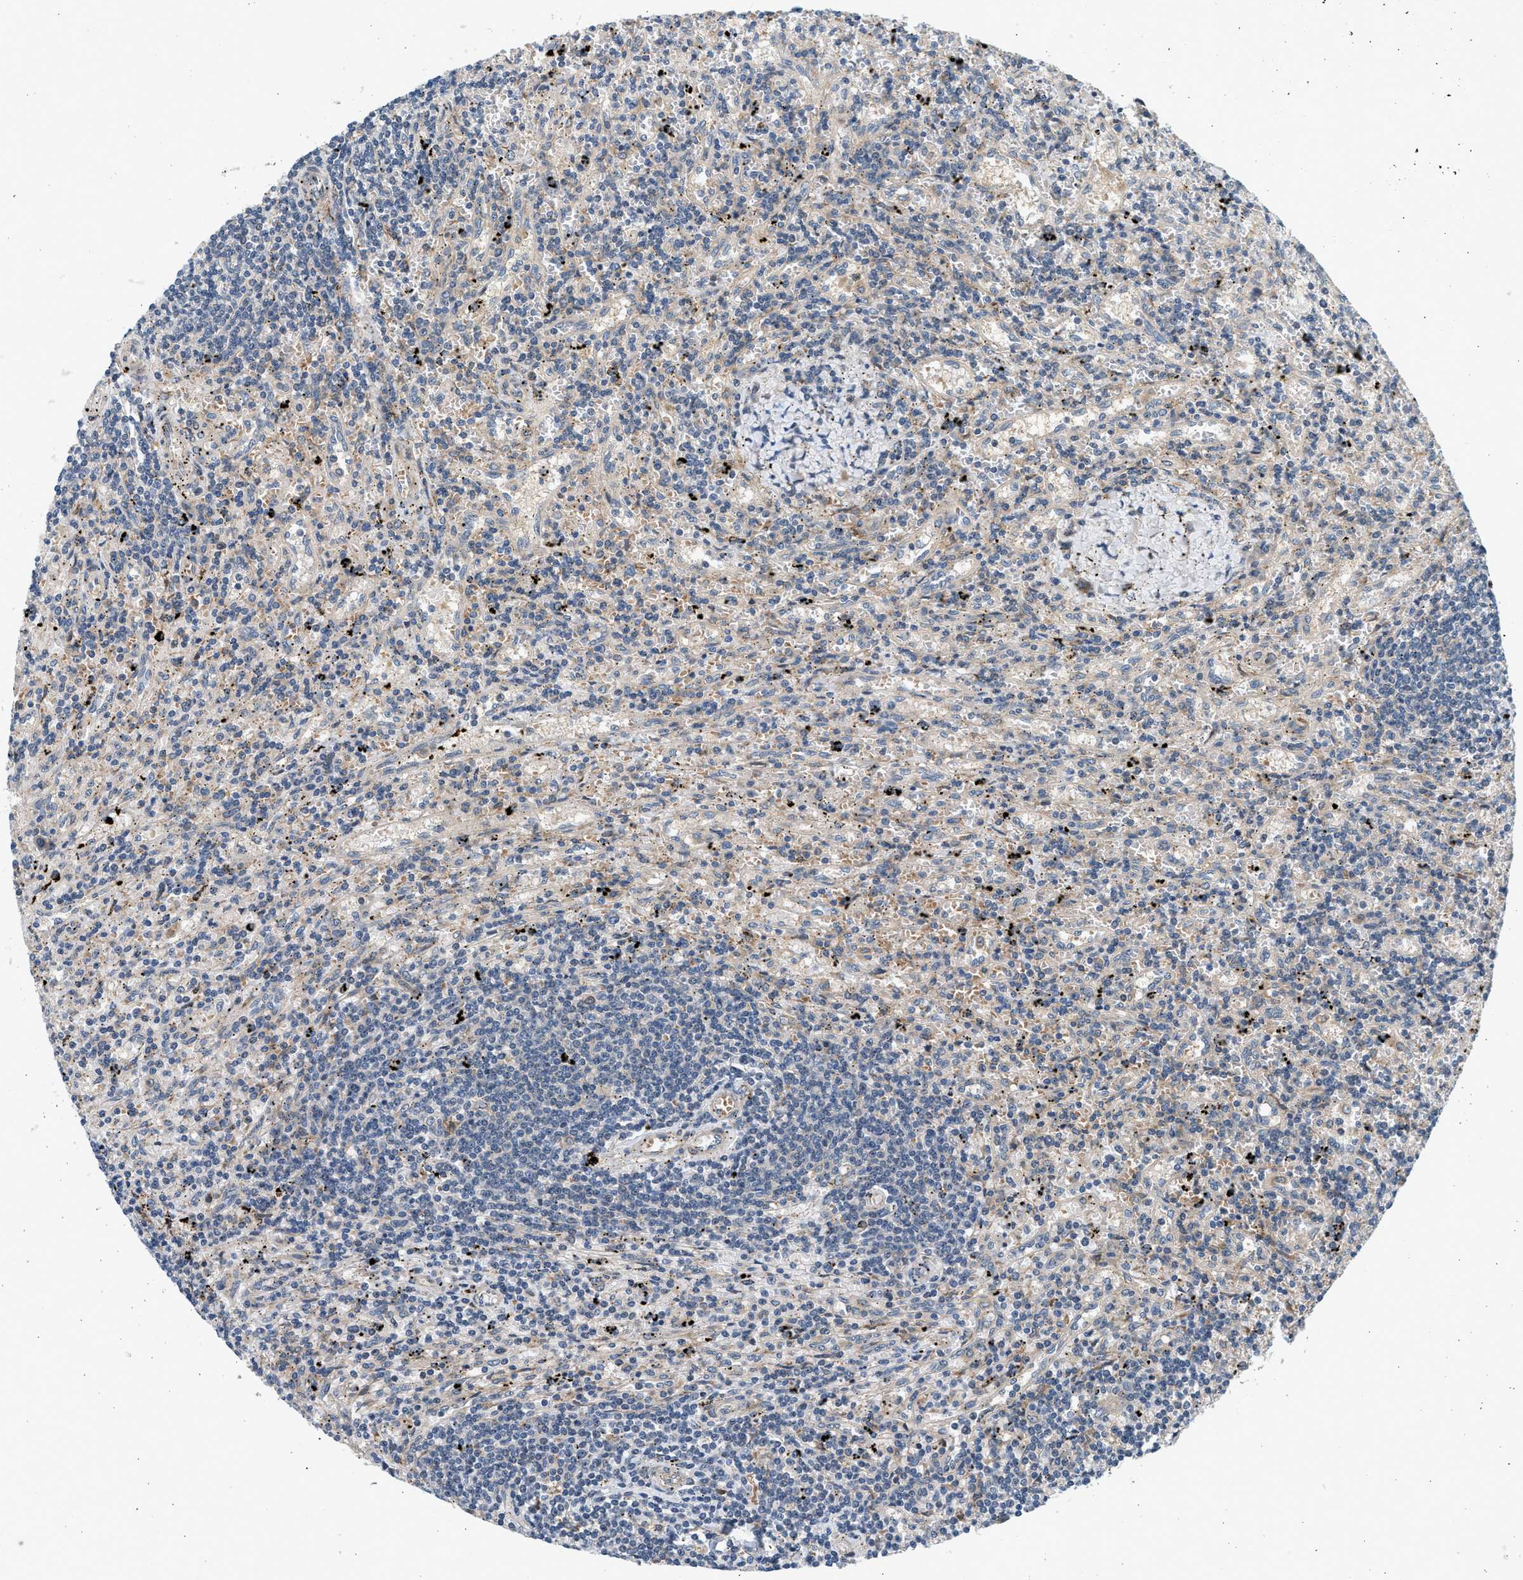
{"staining": {"intensity": "negative", "quantity": "none", "location": "none"}, "tissue": "lymphoma", "cell_type": "Tumor cells", "image_type": "cancer", "snomed": [{"axis": "morphology", "description": "Malignant lymphoma, non-Hodgkin's type, Low grade"}, {"axis": "topography", "description": "Spleen"}], "caption": "An immunohistochemistry (IHC) histopathology image of lymphoma is shown. There is no staining in tumor cells of lymphoma. (DAB immunohistochemistry, high magnification).", "gene": "KDELR2", "patient": {"sex": "male", "age": 76}}